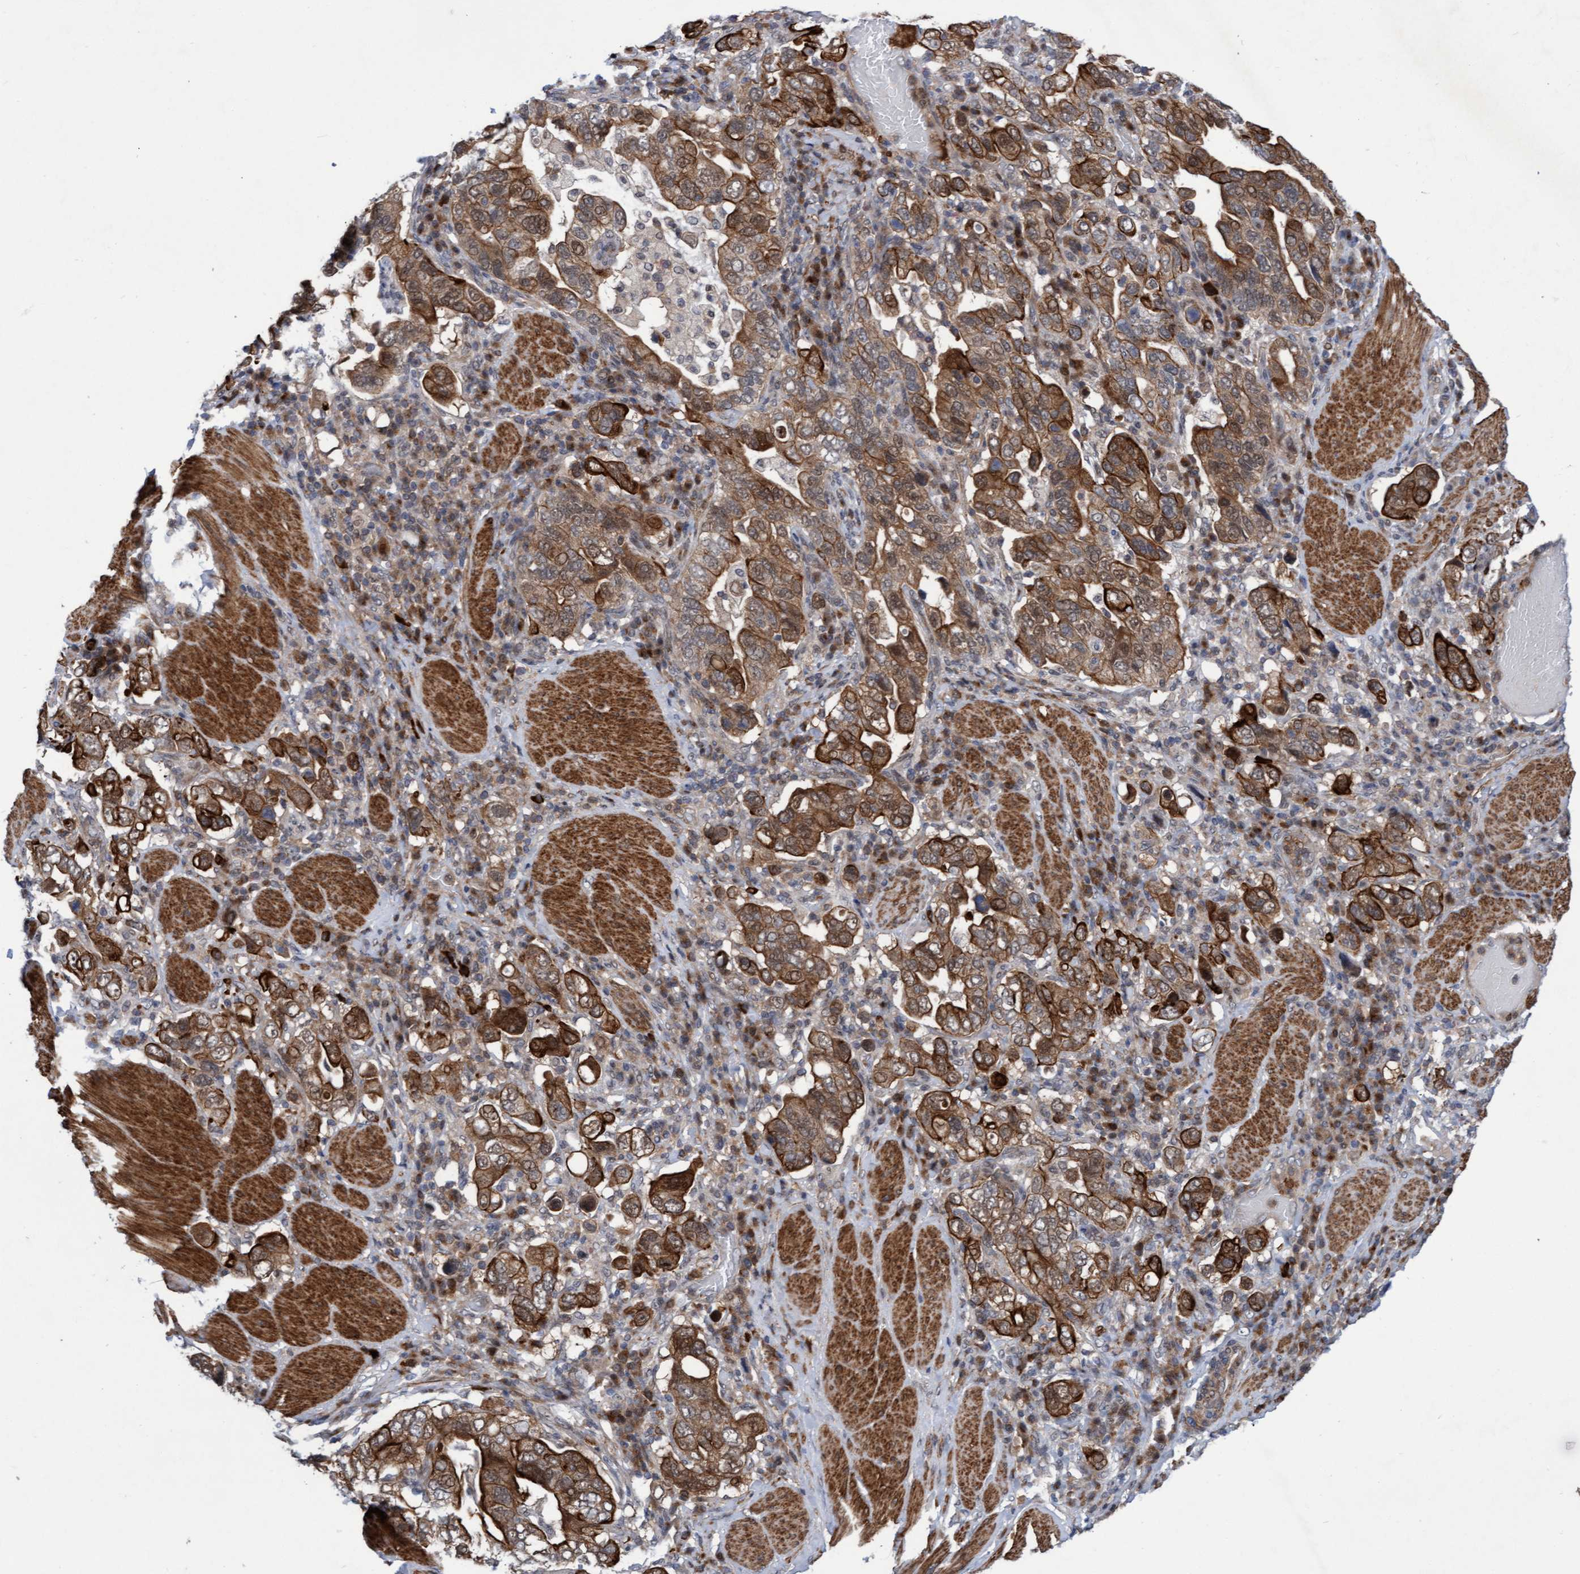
{"staining": {"intensity": "moderate", "quantity": ">75%", "location": "cytoplasmic/membranous"}, "tissue": "stomach cancer", "cell_type": "Tumor cells", "image_type": "cancer", "snomed": [{"axis": "morphology", "description": "Adenocarcinoma, NOS"}, {"axis": "topography", "description": "Stomach, upper"}], "caption": "Adenocarcinoma (stomach) stained with a brown dye displays moderate cytoplasmic/membranous positive positivity in about >75% of tumor cells.", "gene": "RAP1GAP2", "patient": {"sex": "male", "age": 62}}